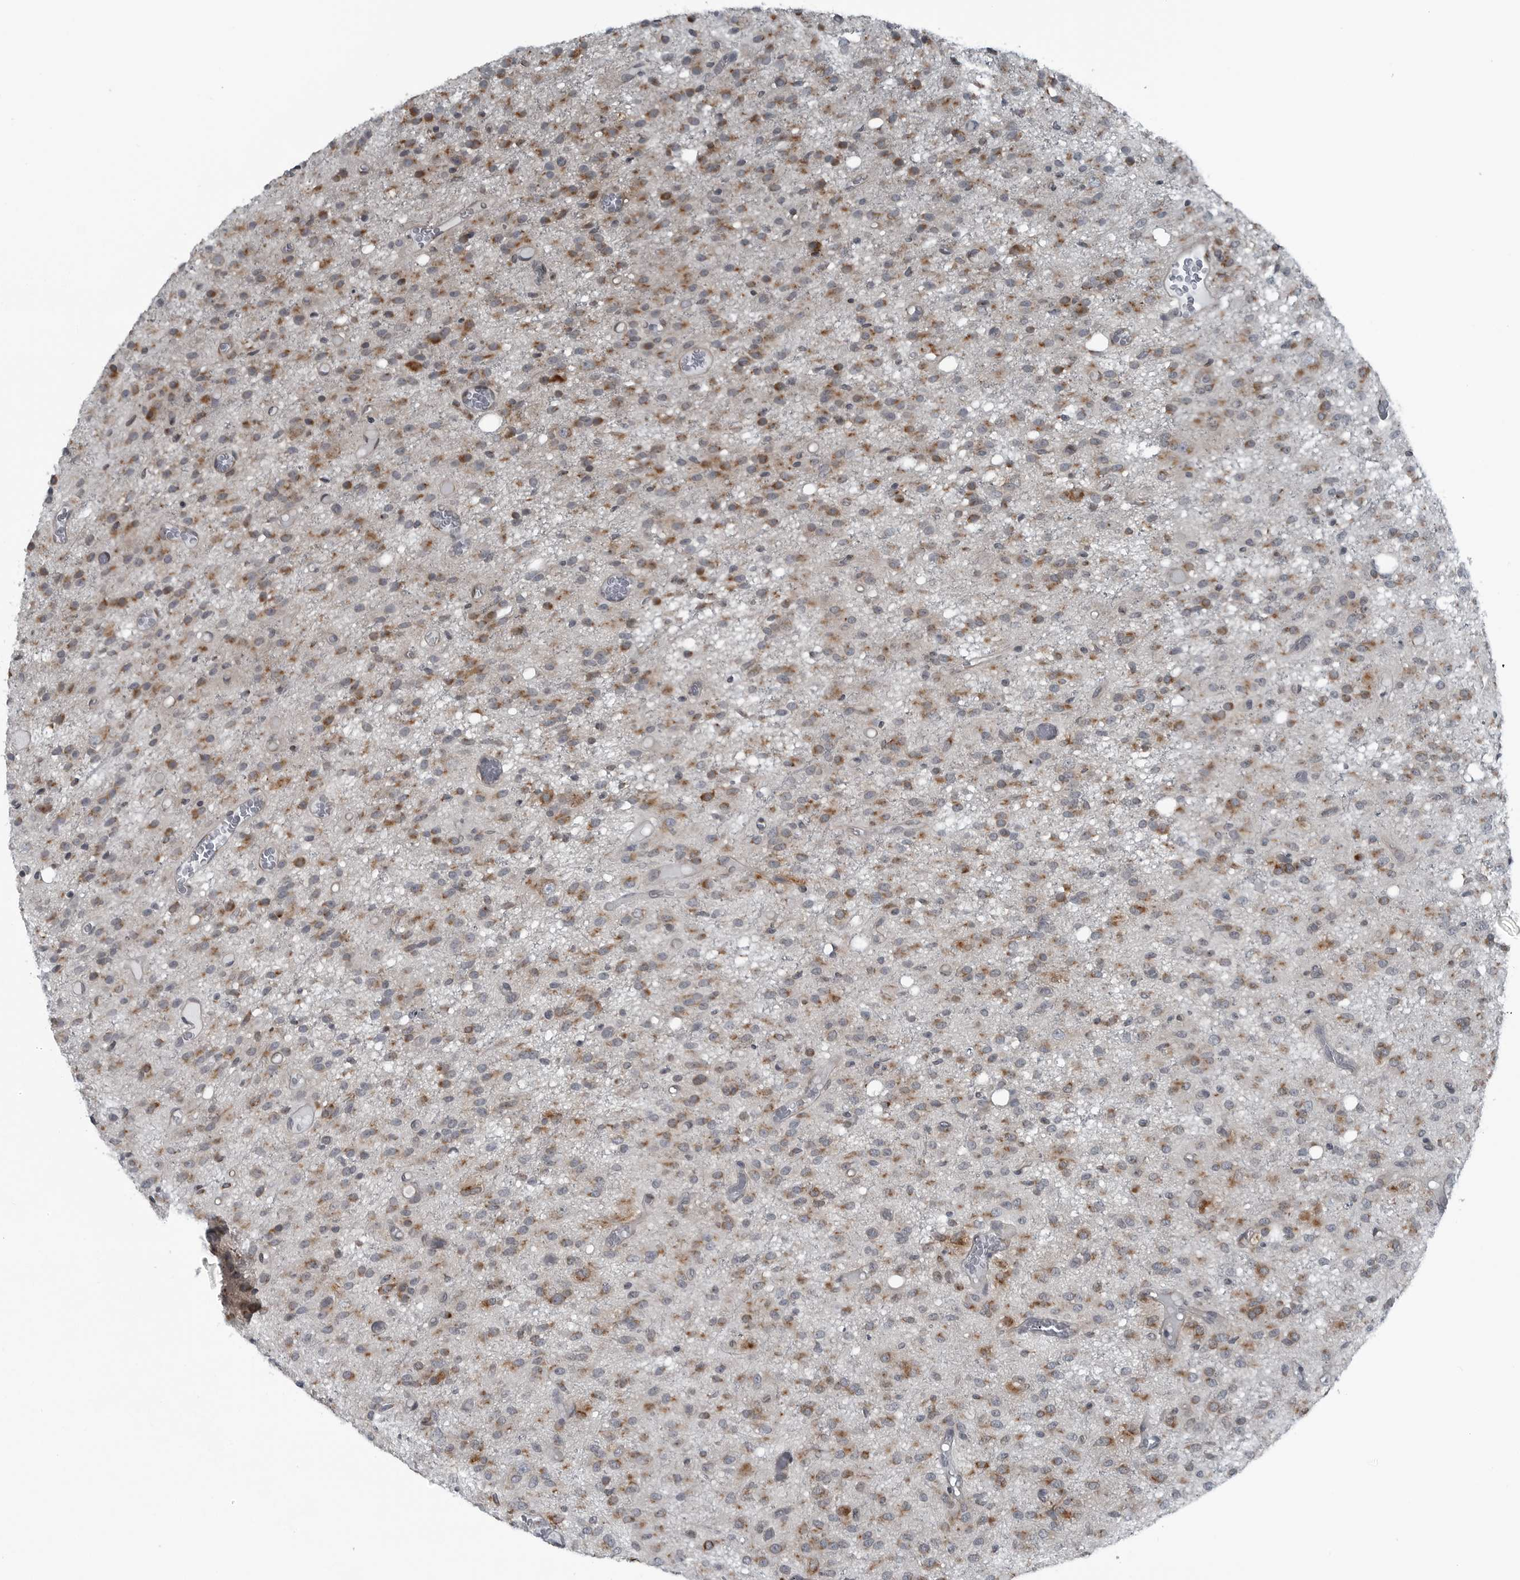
{"staining": {"intensity": "moderate", "quantity": ">75%", "location": "cytoplasmic/membranous"}, "tissue": "glioma", "cell_type": "Tumor cells", "image_type": "cancer", "snomed": [{"axis": "morphology", "description": "Glioma, malignant, High grade"}, {"axis": "topography", "description": "Brain"}], "caption": "Immunohistochemistry histopathology image of neoplastic tissue: high-grade glioma (malignant) stained using immunohistochemistry (IHC) reveals medium levels of moderate protein expression localized specifically in the cytoplasmic/membranous of tumor cells, appearing as a cytoplasmic/membranous brown color.", "gene": "CEP85", "patient": {"sex": "female", "age": 59}}